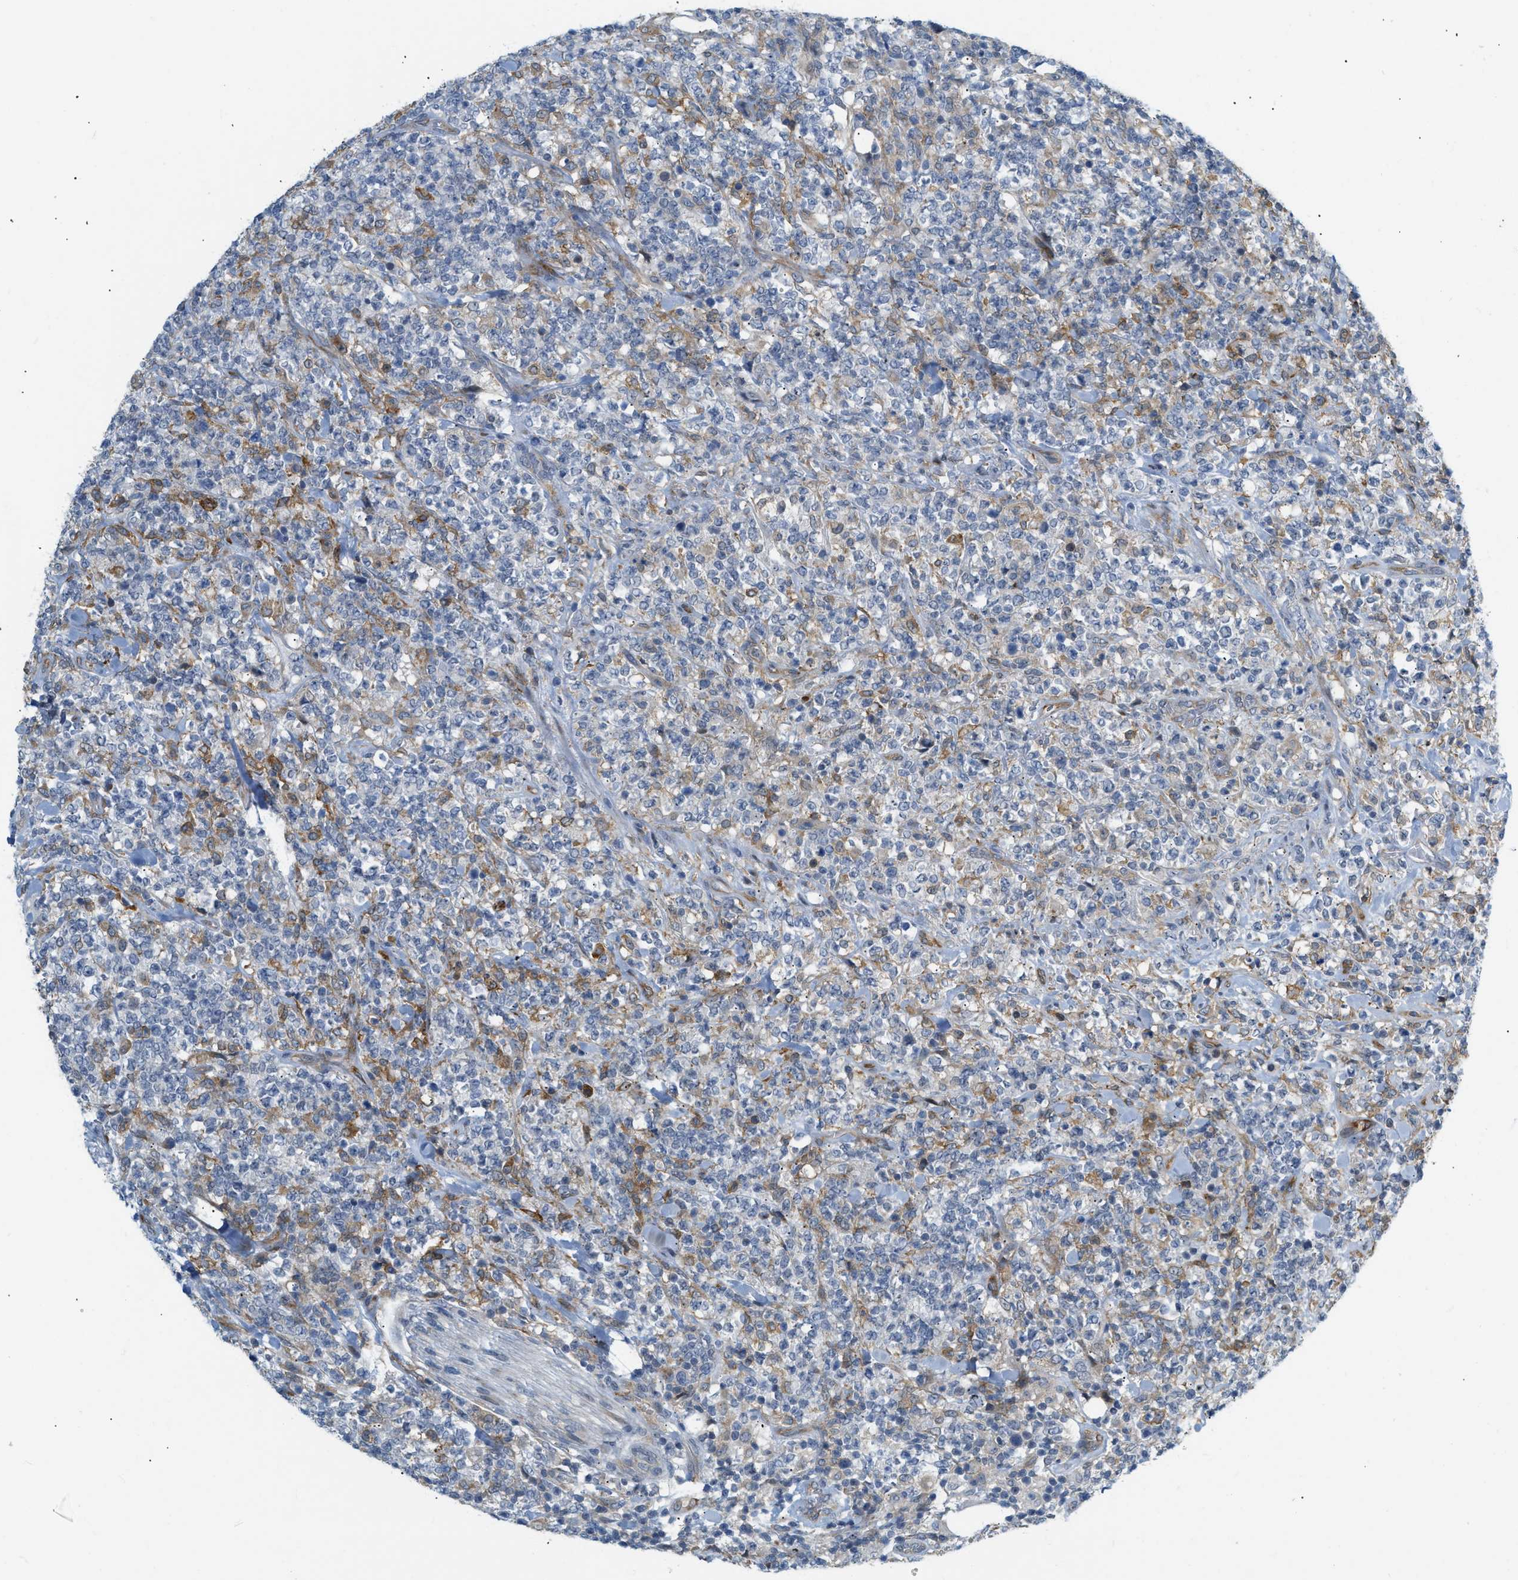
{"staining": {"intensity": "moderate", "quantity": "<25%", "location": "cytoplasmic/membranous"}, "tissue": "lymphoma", "cell_type": "Tumor cells", "image_type": "cancer", "snomed": [{"axis": "morphology", "description": "Malignant lymphoma, non-Hodgkin's type, High grade"}, {"axis": "topography", "description": "Soft tissue"}], "caption": "Protein staining by immunohistochemistry (IHC) reveals moderate cytoplasmic/membranous expression in approximately <25% of tumor cells in high-grade malignant lymphoma, non-Hodgkin's type.", "gene": "ZNF408", "patient": {"sex": "male", "age": 18}}